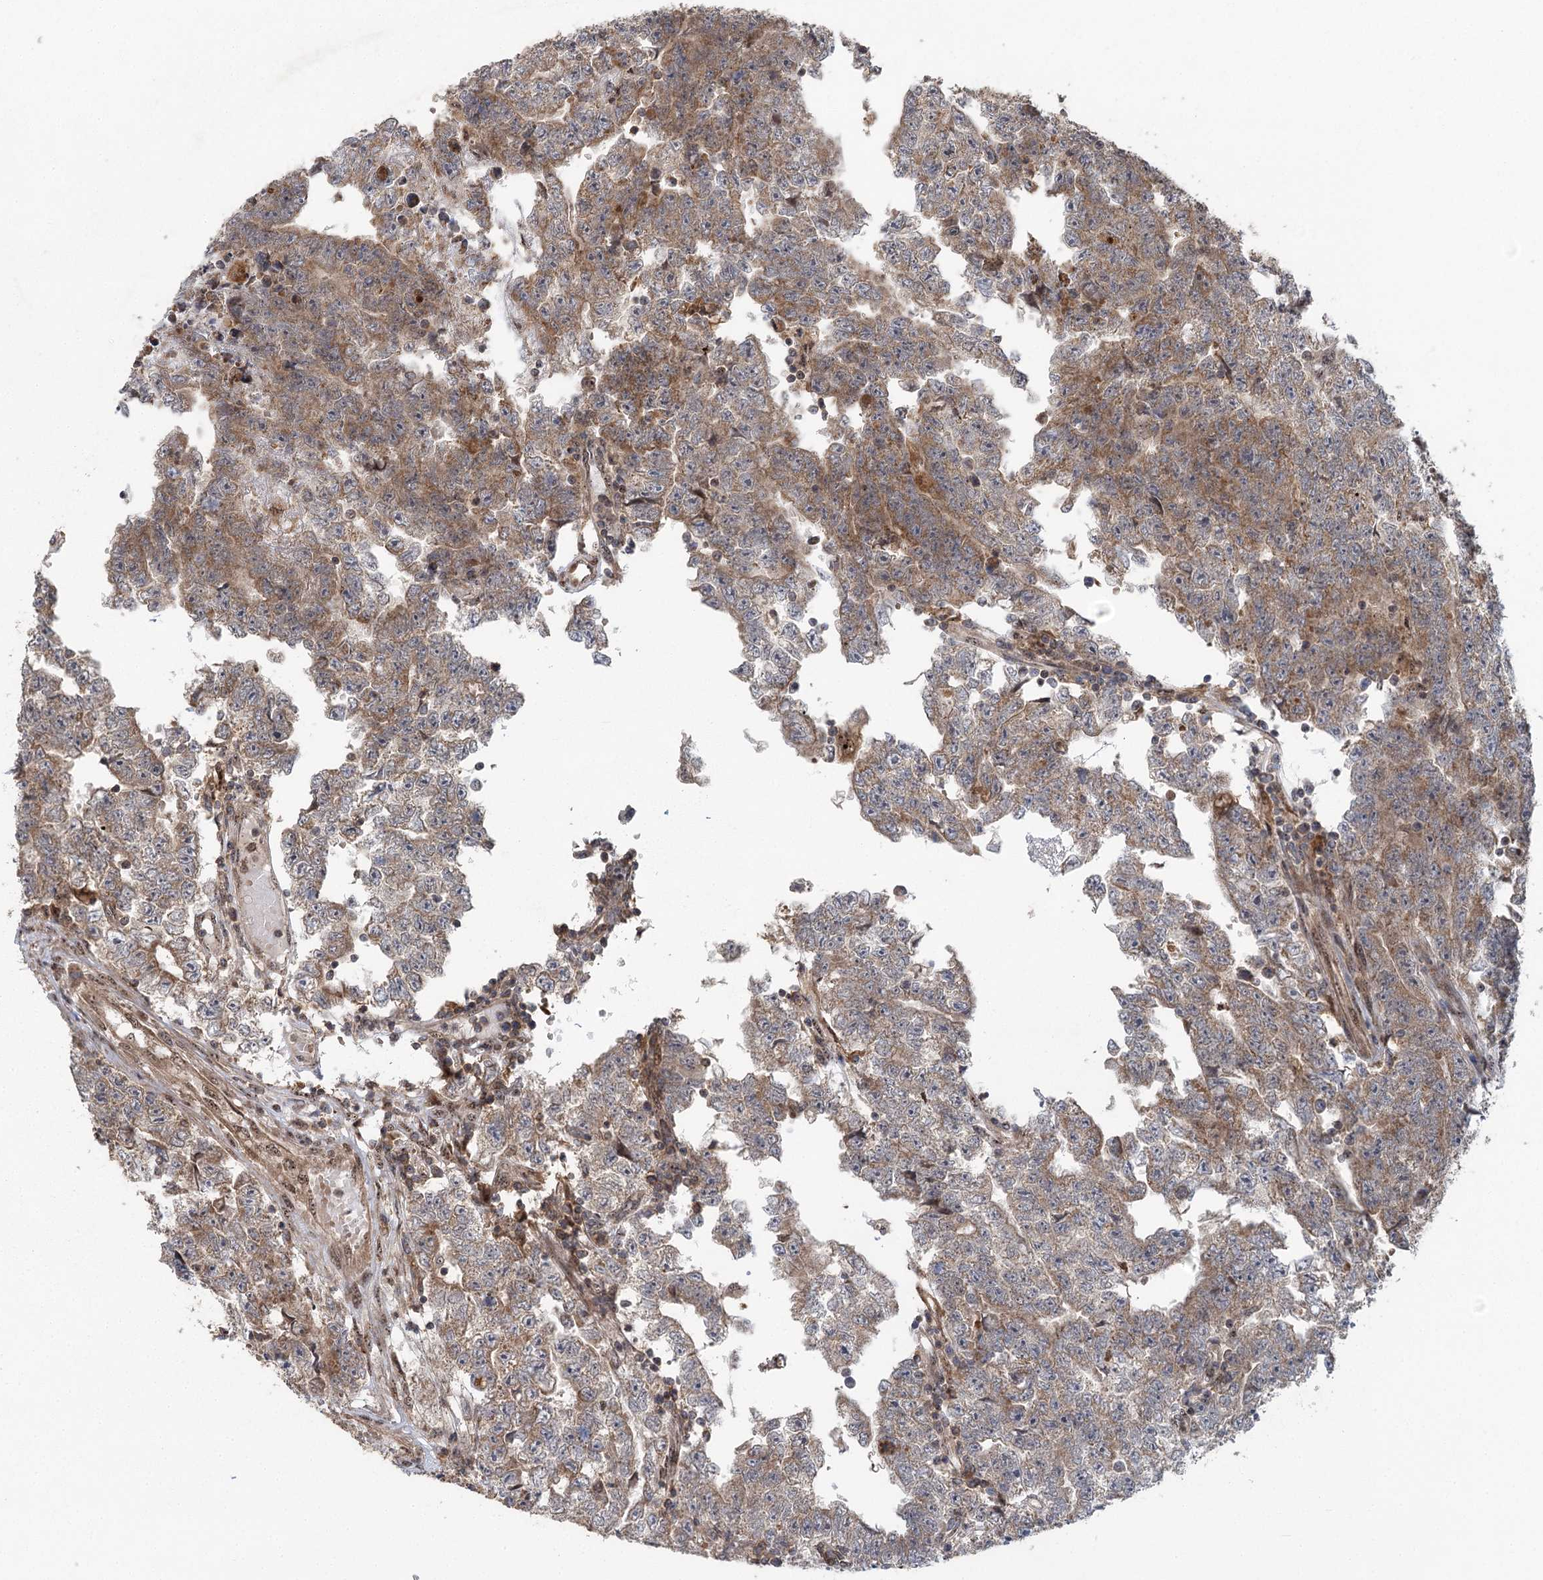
{"staining": {"intensity": "moderate", "quantity": "<25%", "location": "cytoplasmic/membranous"}, "tissue": "testis cancer", "cell_type": "Tumor cells", "image_type": "cancer", "snomed": [{"axis": "morphology", "description": "Carcinoma, Embryonal, NOS"}, {"axis": "topography", "description": "Testis"}], "caption": "Testis embryonal carcinoma stained for a protein reveals moderate cytoplasmic/membranous positivity in tumor cells. (DAB = brown stain, brightfield microscopy at high magnification).", "gene": "C12orf4", "patient": {"sex": "male", "age": 25}}